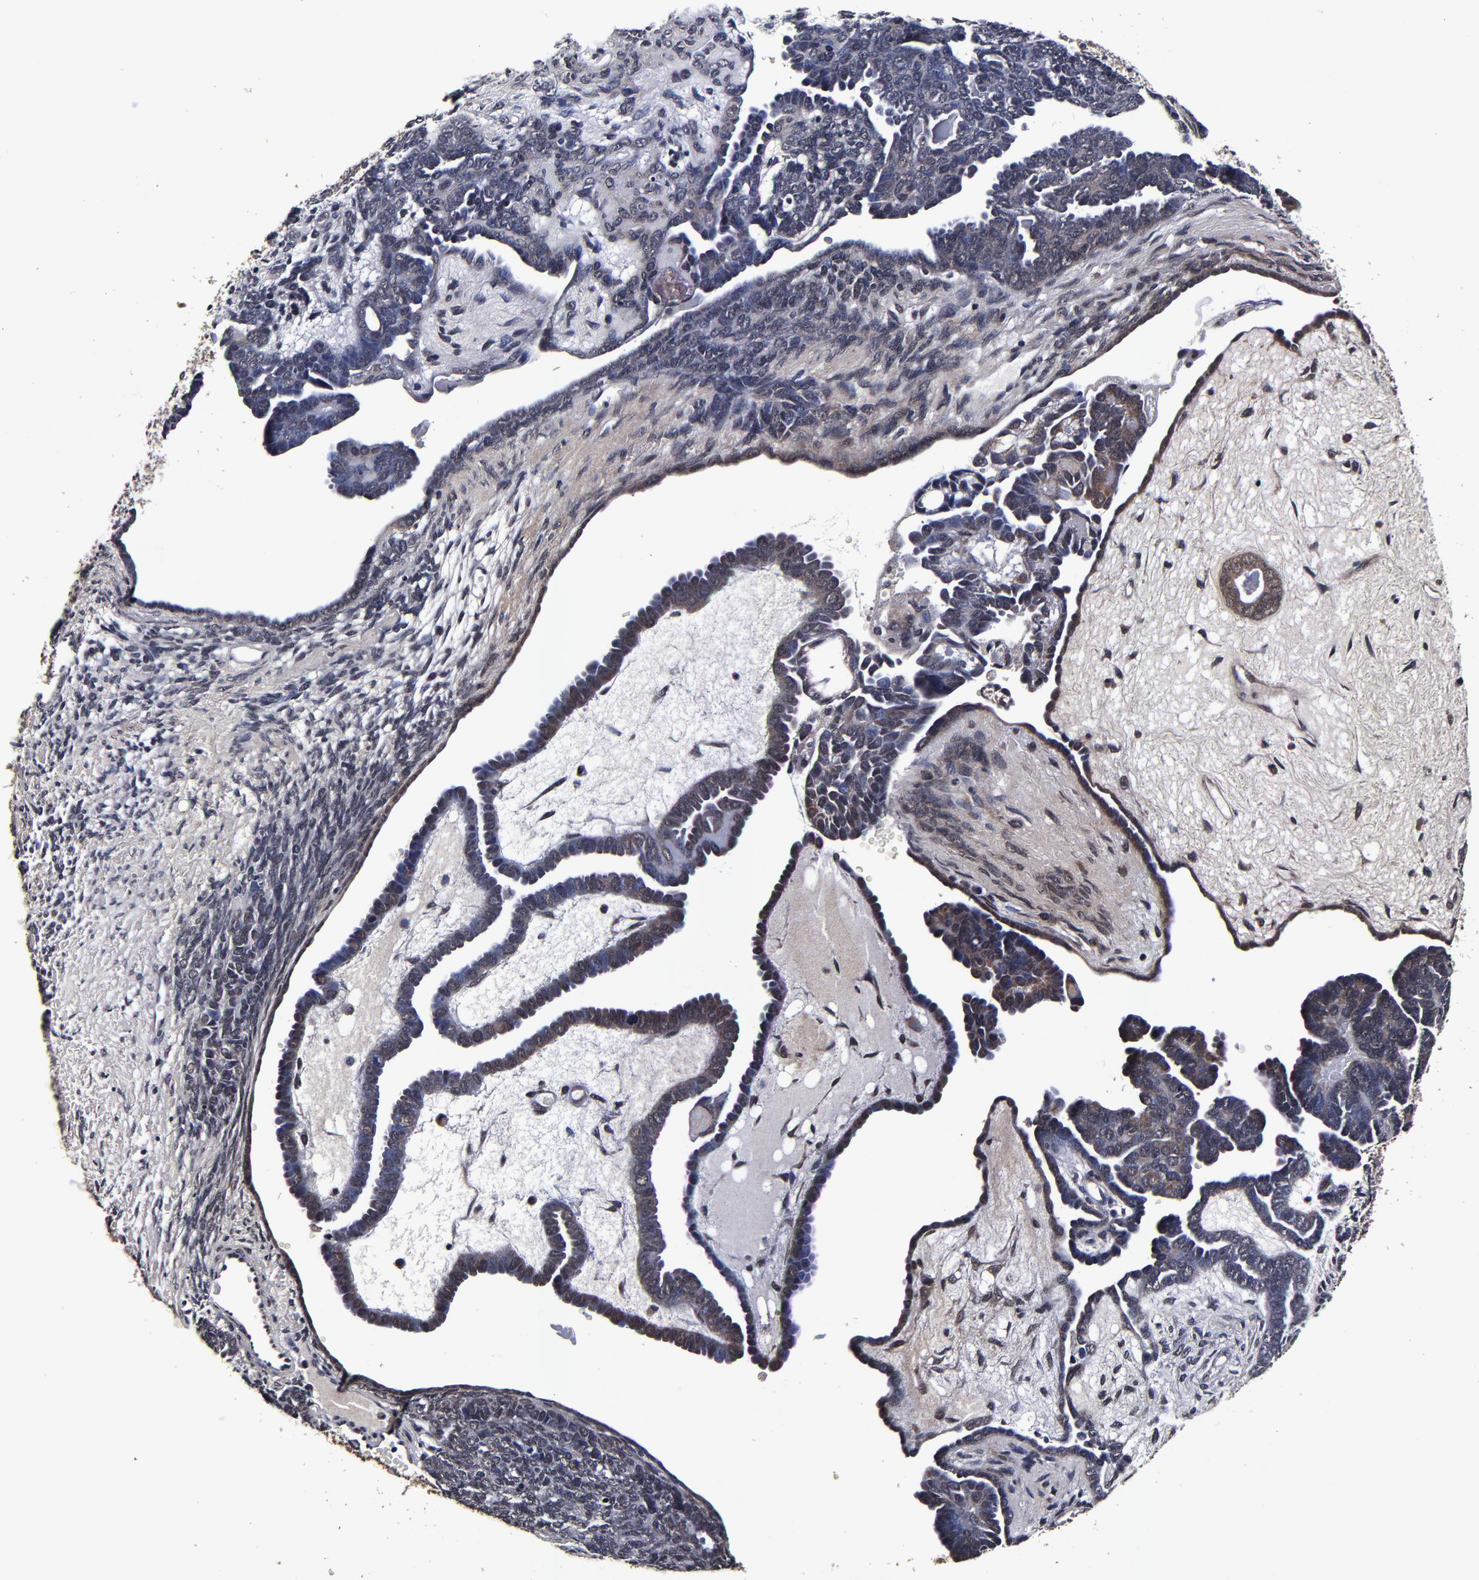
{"staining": {"intensity": "negative", "quantity": "none", "location": "none"}, "tissue": "endometrial cancer", "cell_type": "Tumor cells", "image_type": "cancer", "snomed": [{"axis": "morphology", "description": "Neoplasm, malignant, NOS"}, {"axis": "topography", "description": "Endometrium"}], "caption": "Tumor cells are negative for brown protein staining in endometrial cancer. The staining is performed using DAB brown chromogen with nuclei counter-stained in using hematoxylin.", "gene": "MMP15", "patient": {"sex": "female", "age": 74}}